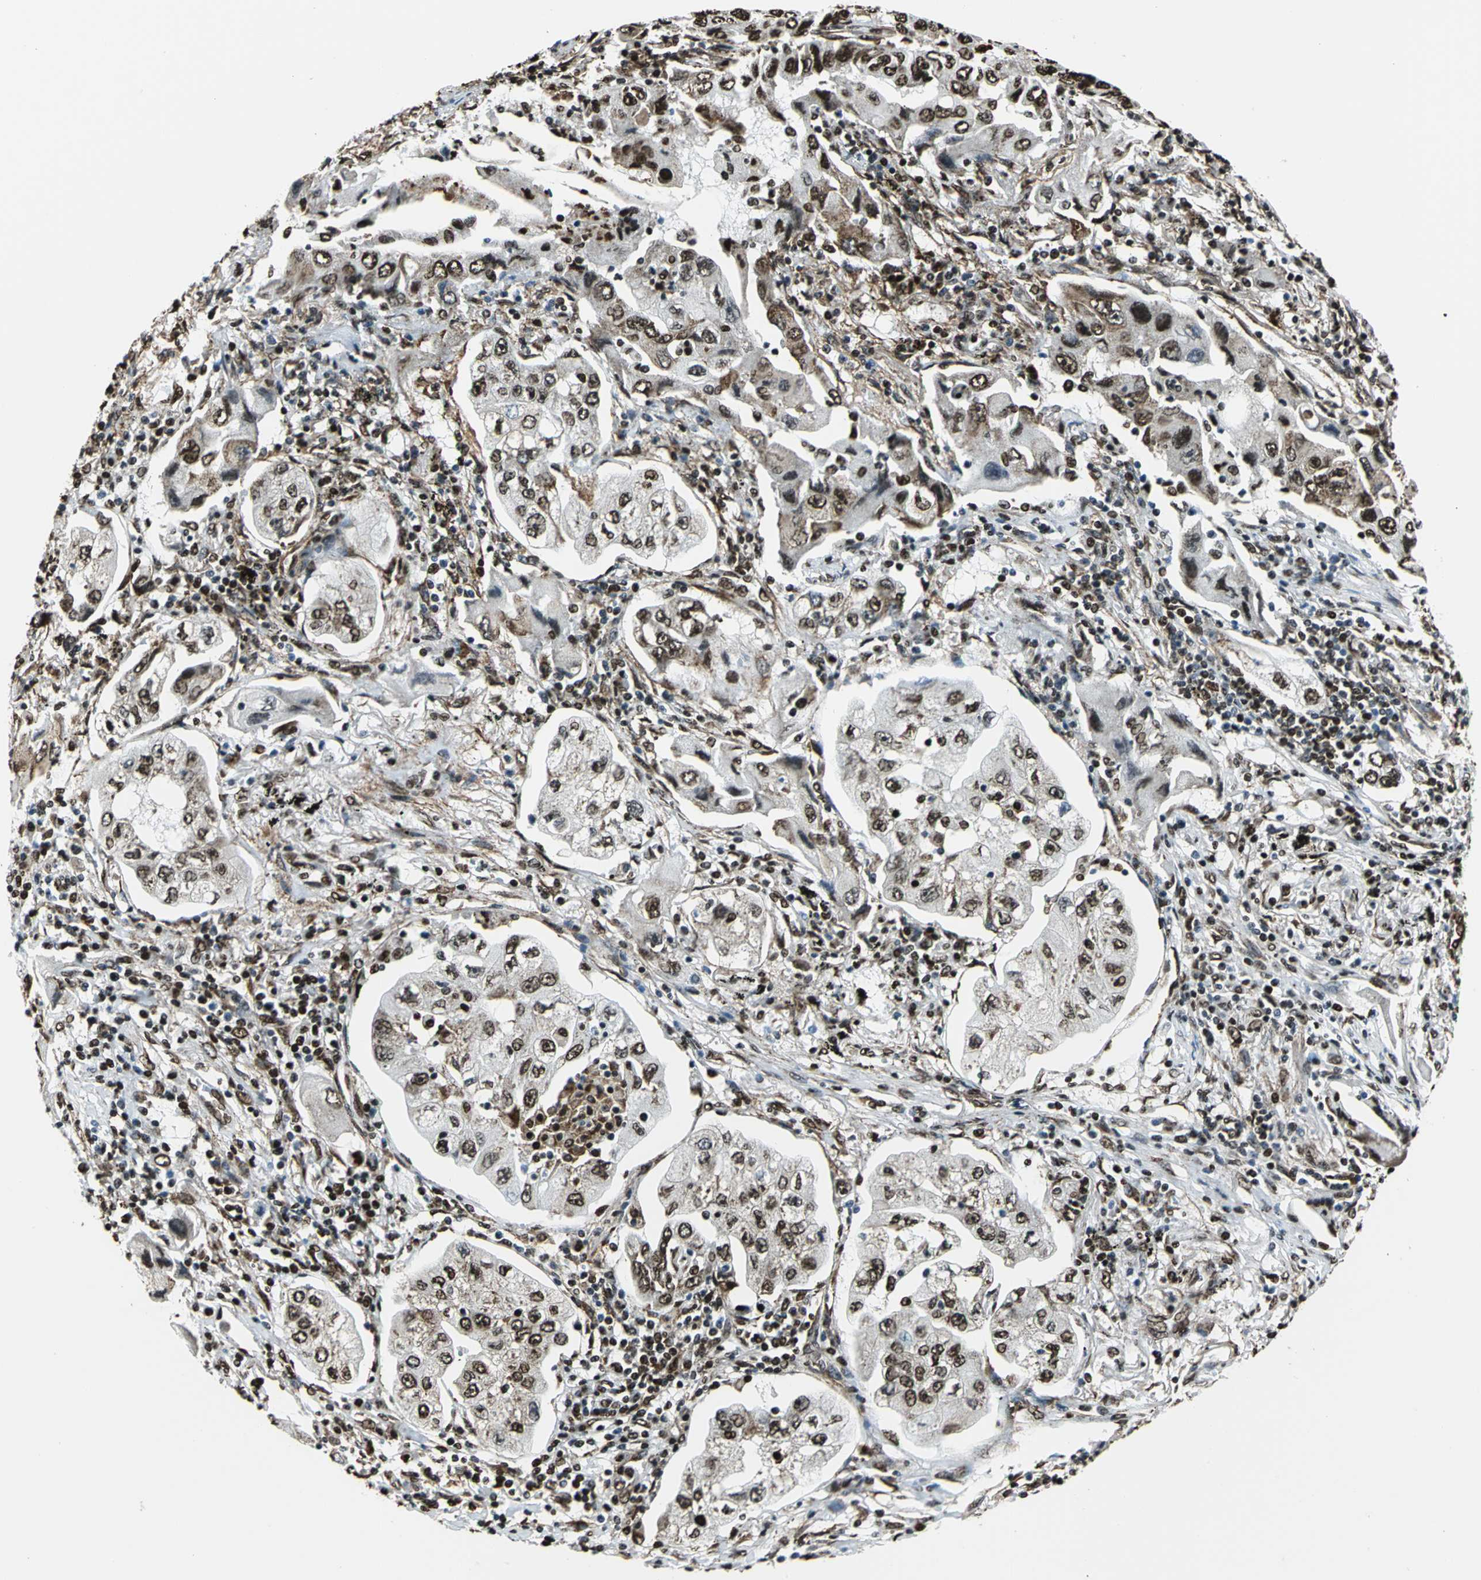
{"staining": {"intensity": "strong", "quantity": ">75%", "location": "nuclear"}, "tissue": "lung cancer", "cell_type": "Tumor cells", "image_type": "cancer", "snomed": [{"axis": "morphology", "description": "Adenocarcinoma, NOS"}, {"axis": "topography", "description": "Lung"}], "caption": "DAB immunohistochemical staining of adenocarcinoma (lung) displays strong nuclear protein staining in about >75% of tumor cells.", "gene": "APEX1", "patient": {"sex": "female", "age": 65}}